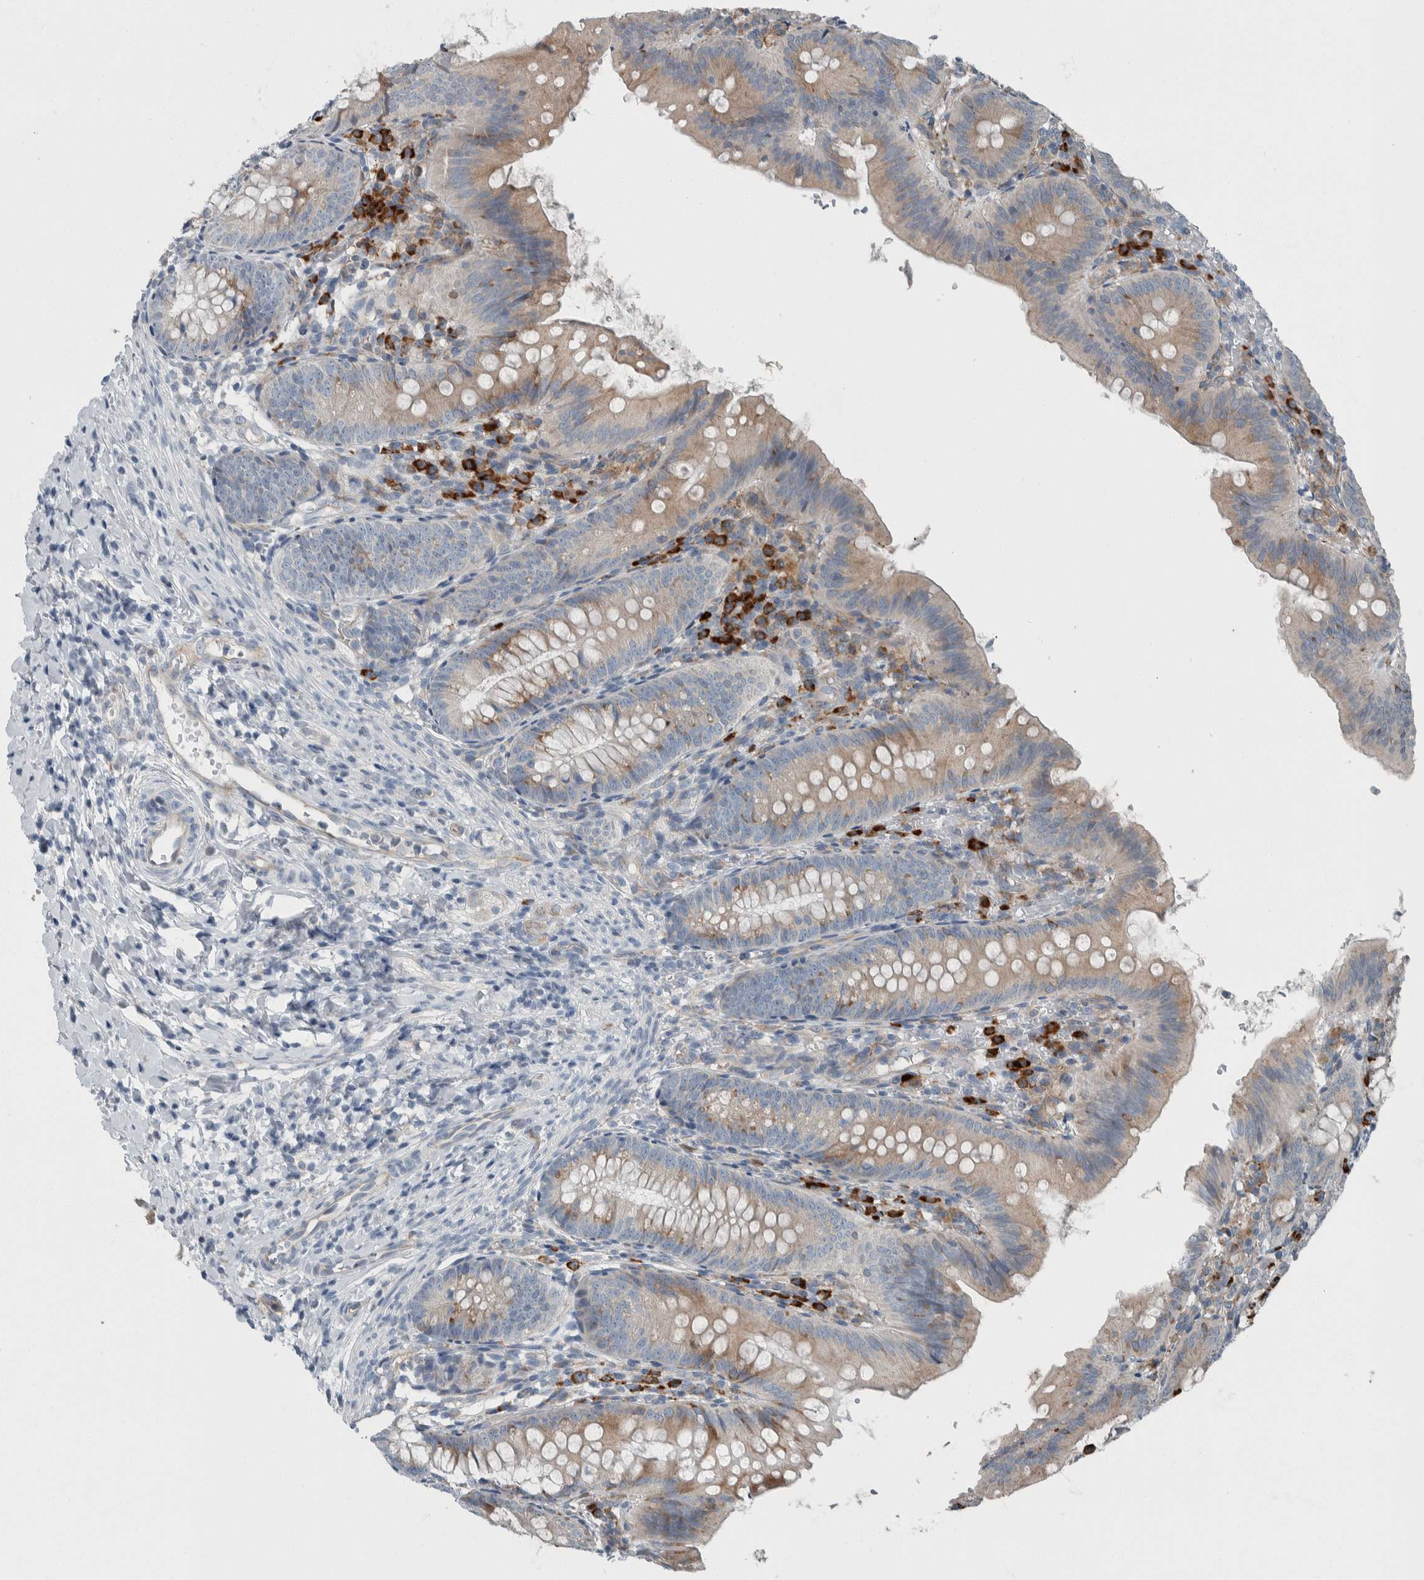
{"staining": {"intensity": "moderate", "quantity": ">75%", "location": "cytoplasmic/membranous"}, "tissue": "appendix", "cell_type": "Glandular cells", "image_type": "normal", "snomed": [{"axis": "morphology", "description": "Normal tissue, NOS"}, {"axis": "topography", "description": "Appendix"}], "caption": "A photomicrograph of human appendix stained for a protein exhibits moderate cytoplasmic/membranous brown staining in glandular cells.", "gene": "USP25", "patient": {"sex": "male", "age": 1}}